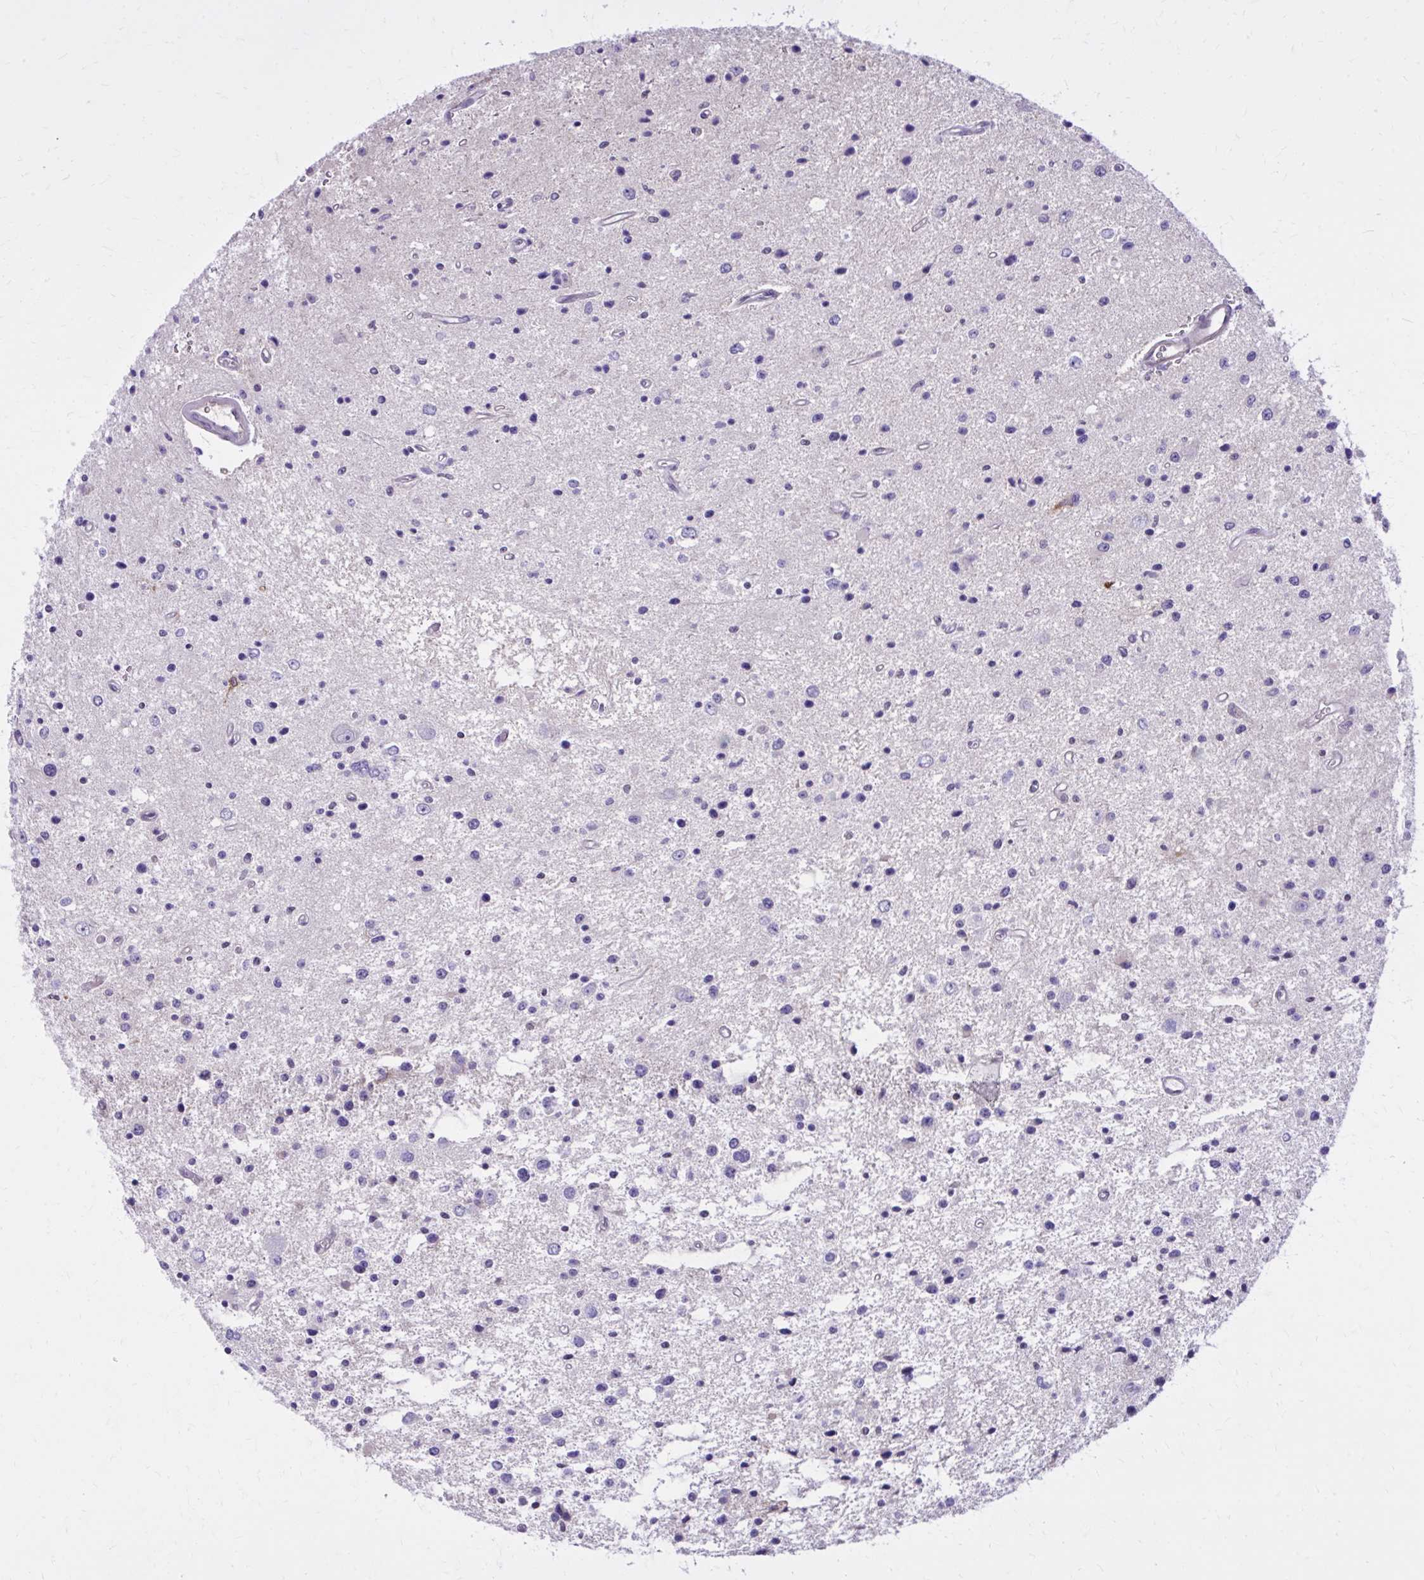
{"staining": {"intensity": "negative", "quantity": "none", "location": "none"}, "tissue": "glioma", "cell_type": "Tumor cells", "image_type": "cancer", "snomed": [{"axis": "morphology", "description": "Glioma, malignant, Low grade"}, {"axis": "topography", "description": "Brain"}], "caption": "Human malignant low-grade glioma stained for a protein using IHC displays no positivity in tumor cells.", "gene": "RASL11B", "patient": {"sex": "male", "age": 43}}